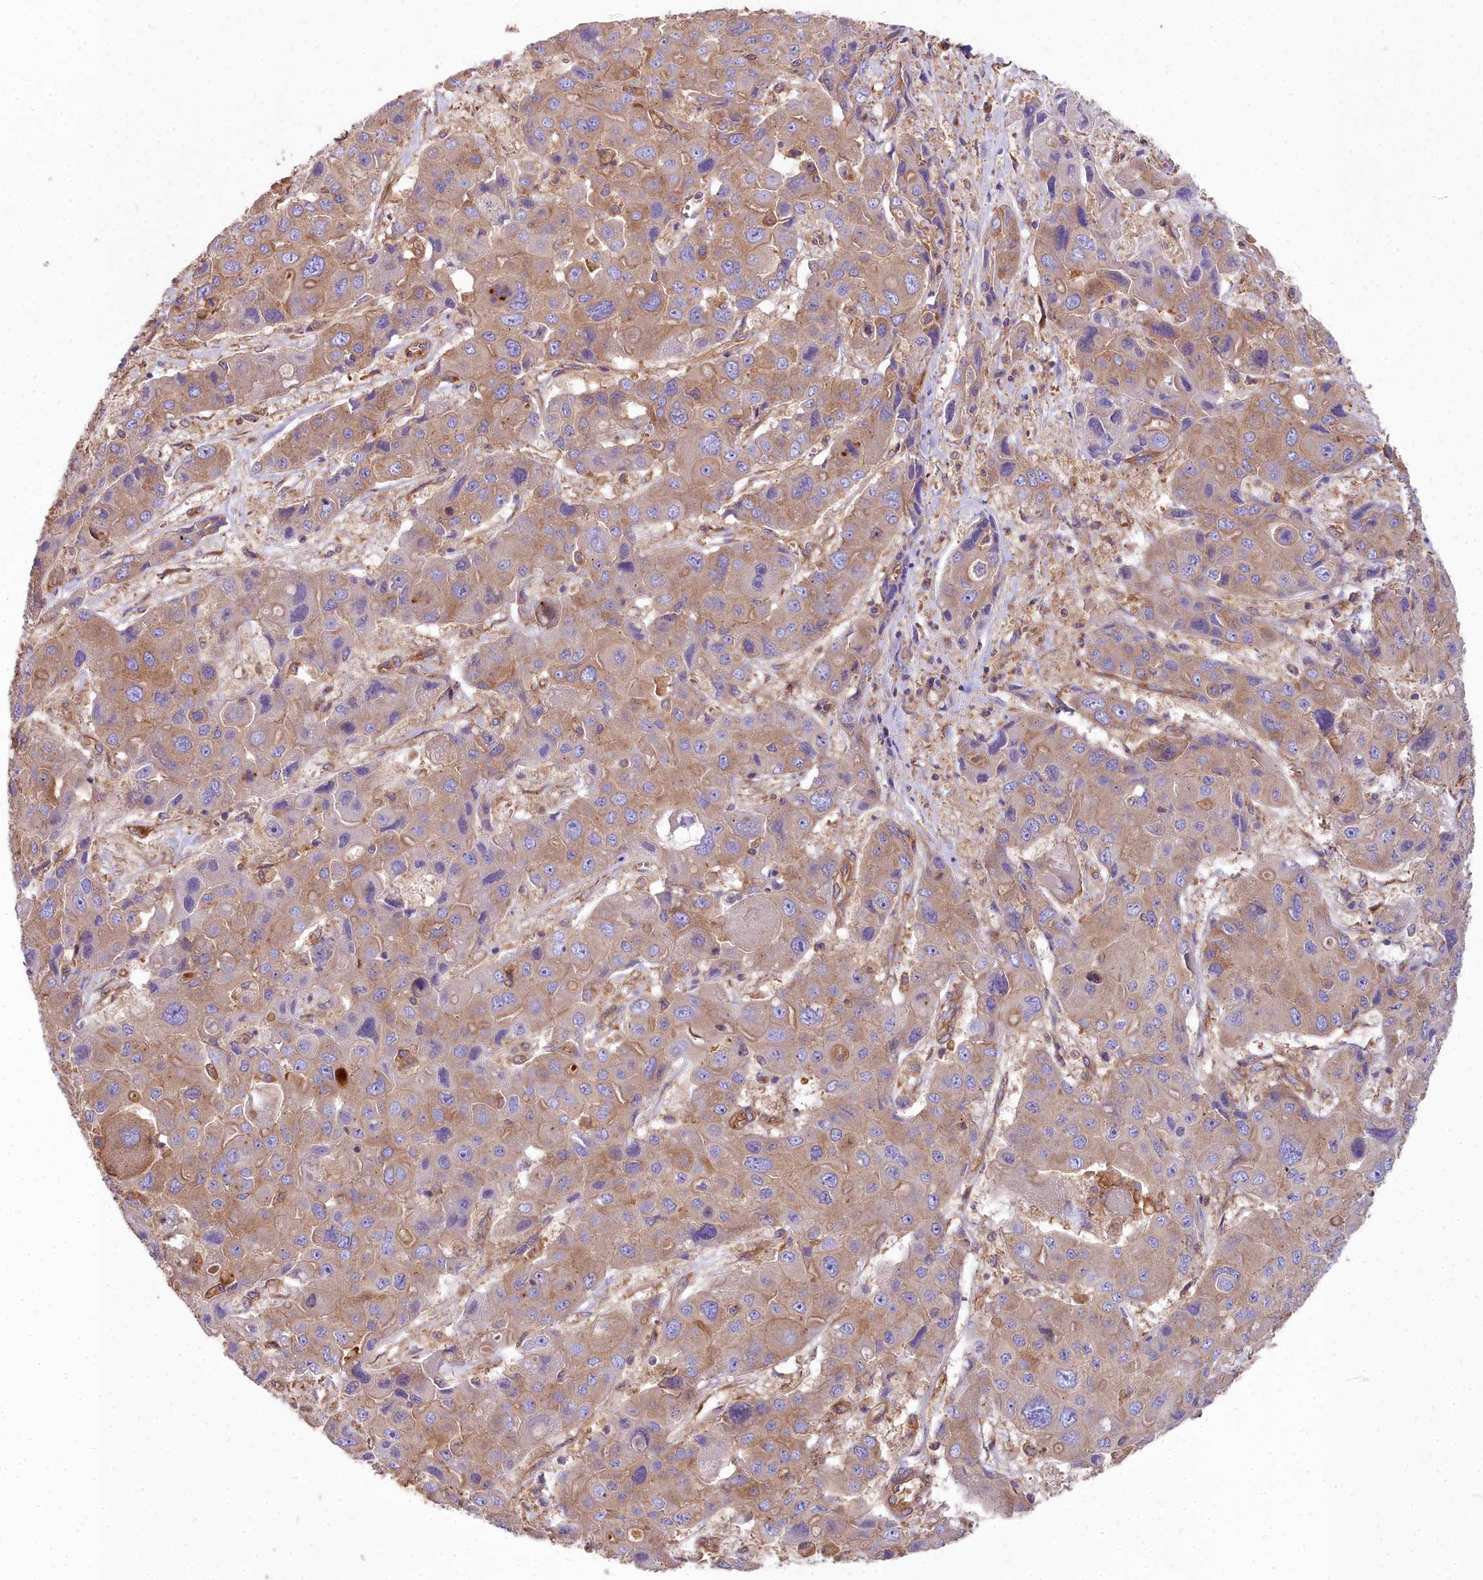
{"staining": {"intensity": "moderate", "quantity": ">75%", "location": "cytoplasmic/membranous"}, "tissue": "liver cancer", "cell_type": "Tumor cells", "image_type": "cancer", "snomed": [{"axis": "morphology", "description": "Cholangiocarcinoma"}, {"axis": "topography", "description": "Liver"}], "caption": "Immunohistochemical staining of human cholangiocarcinoma (liver) shows medium levels of moderate cytoplasmic/membranous protein staining in about >75% of tumor cells.", "gene": "DCTN3", "patient": {"sex": "male", "age": 67}}